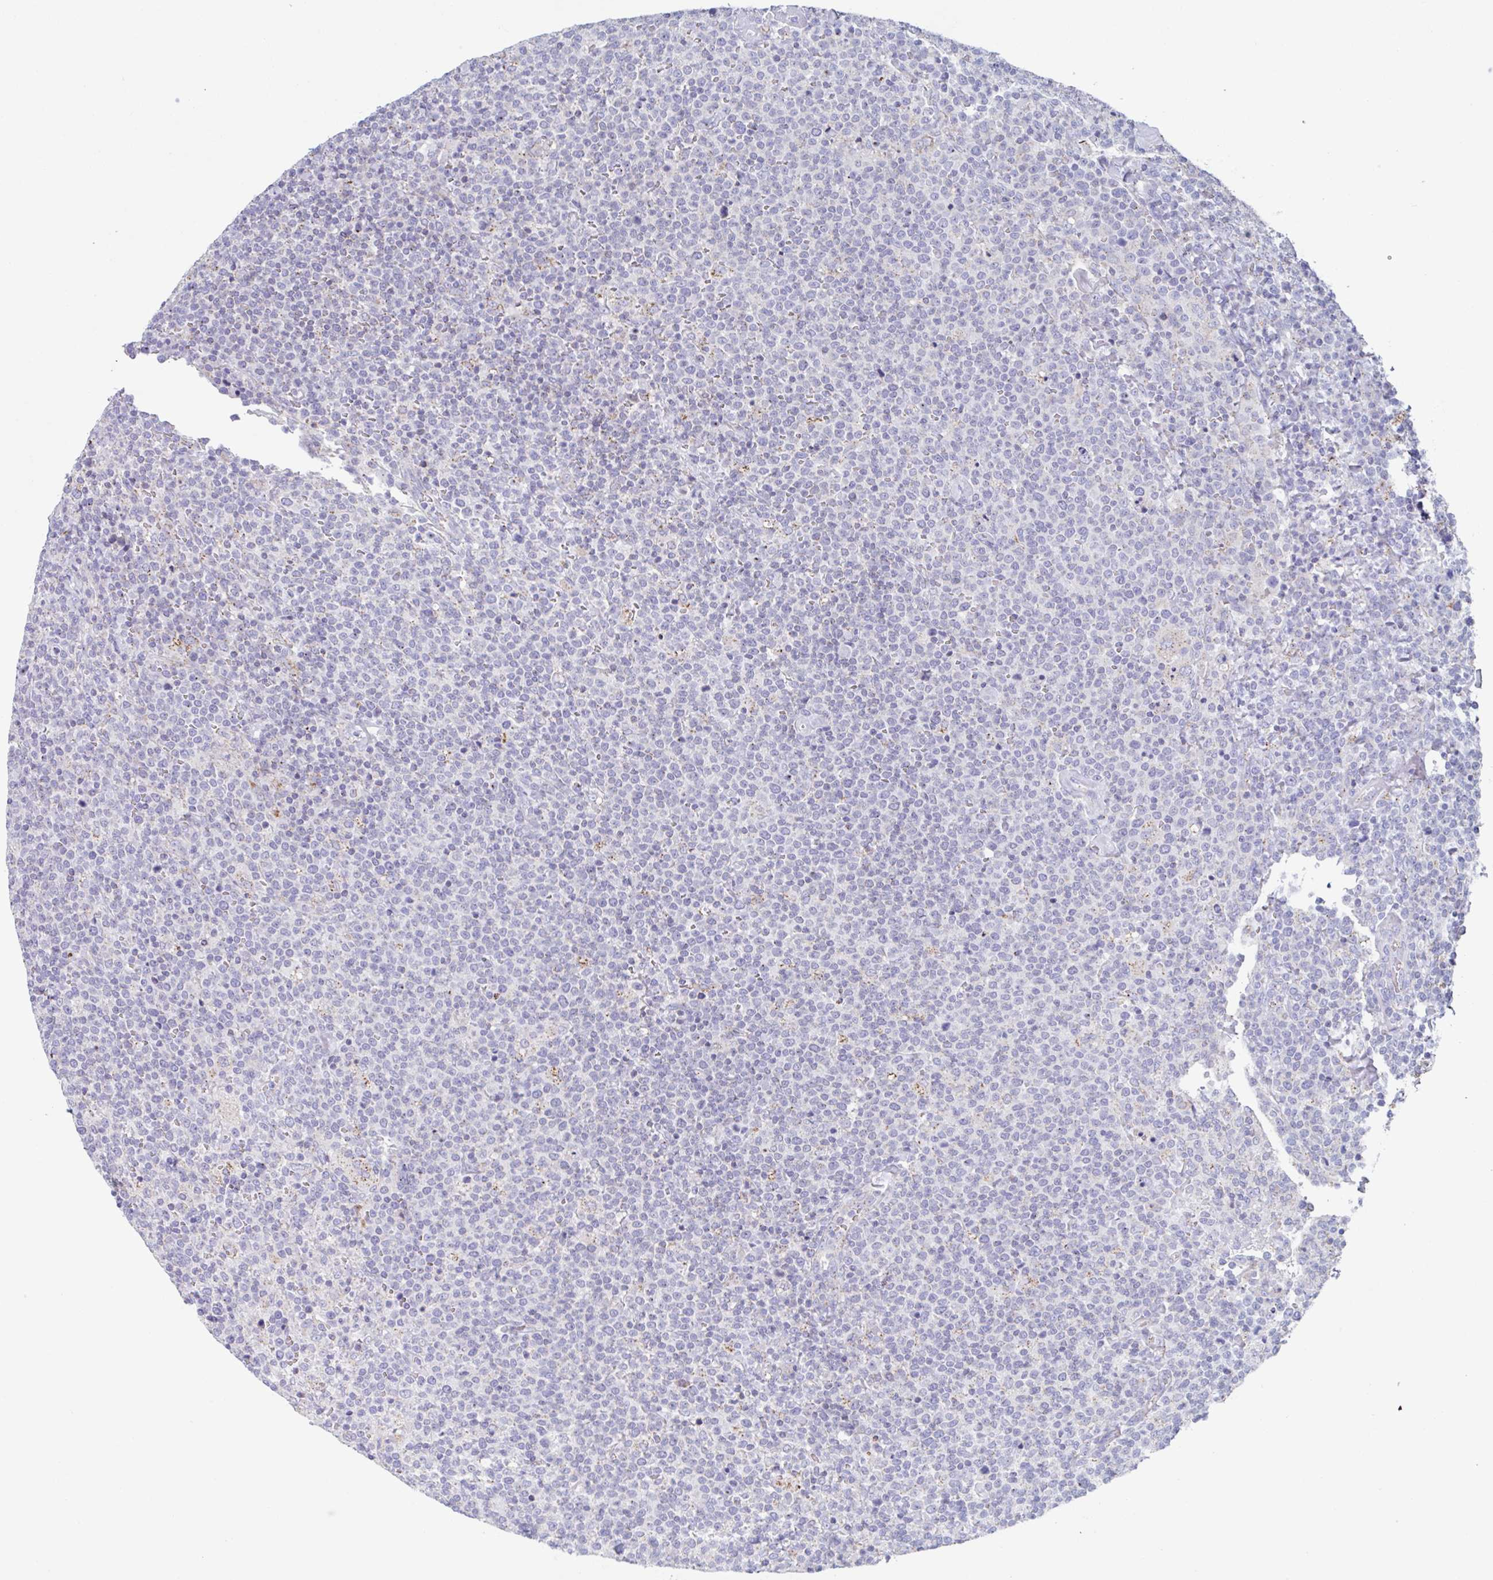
{"staining": {"intensity": "negative", "quantity": "none", "location": "none"}, "tissue": "lymphoma", "cell_type": "Tumor cells", "image_type": "cancer", "snomed": [{"axis": "morphology", "description": "Malignant lymphoma, non-Hodgkin's type, High grade"}, {"axis": "topography", "description": "Lymph node"}], "caption": "The IHC micrograph has no significant staining in tumor cells of lymphoma tissue.", "gene": "CHMP5", "patient": {"sex": "male", "age": 61}}